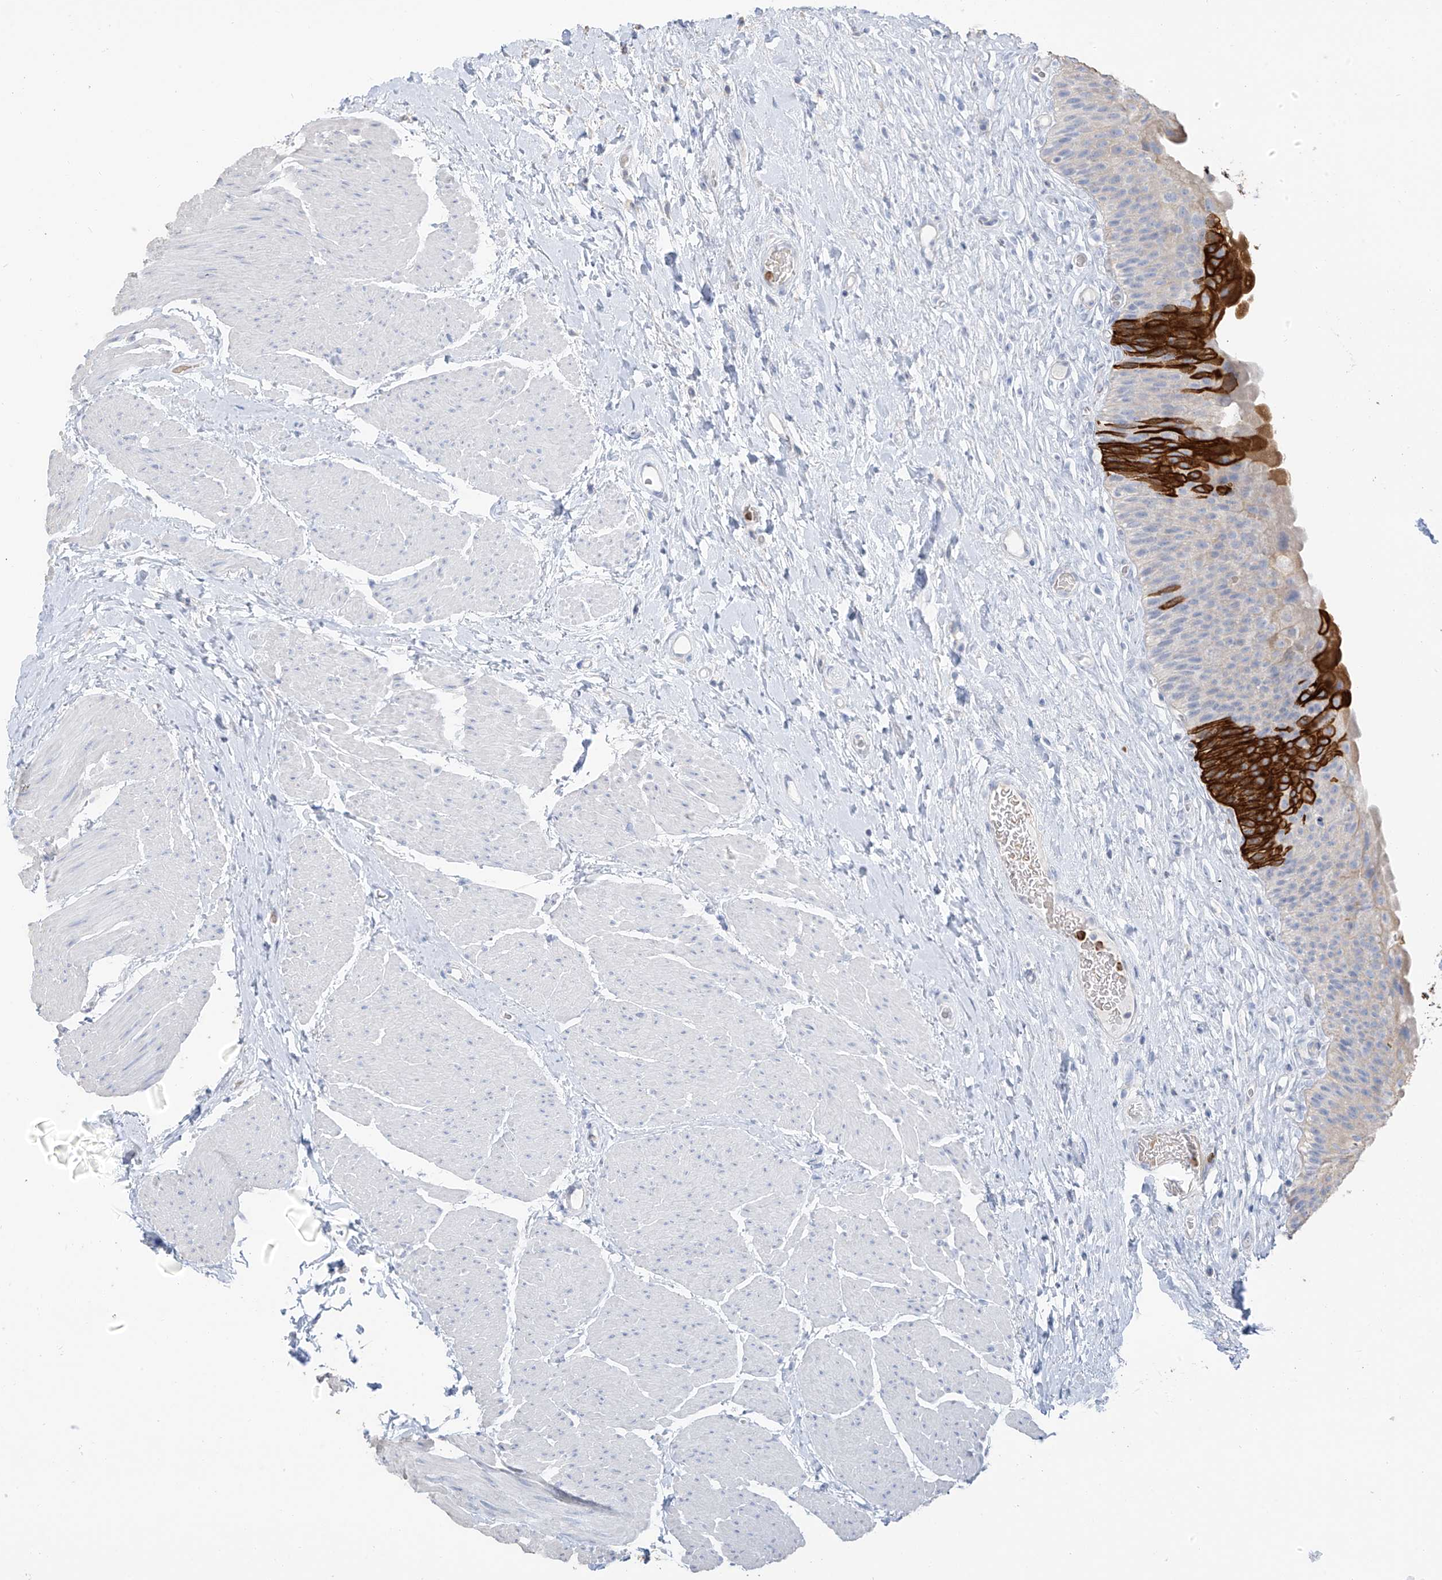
{"staining": {"intensity": "strong", "quantity": "<25%", "location": "cytoplasmic/membranous"}, "tissue": "urinary bladder", "cell_type": "Urothelial cells", "image_type": "normal", "snomed": [{"axis": "morphology", "description": "Normal tissue, NOS"}, {"axis": "topography", "description": "Urinary bladder"}], "caption": "Benign urinary bladder displays strong cytoplasmic/membranous expression in approximately <25% of urothelial cells, visualized by immunohistochemistry.", "gene": "PAFAH1B3", "patient": {"sex": "male", "age": 74}}